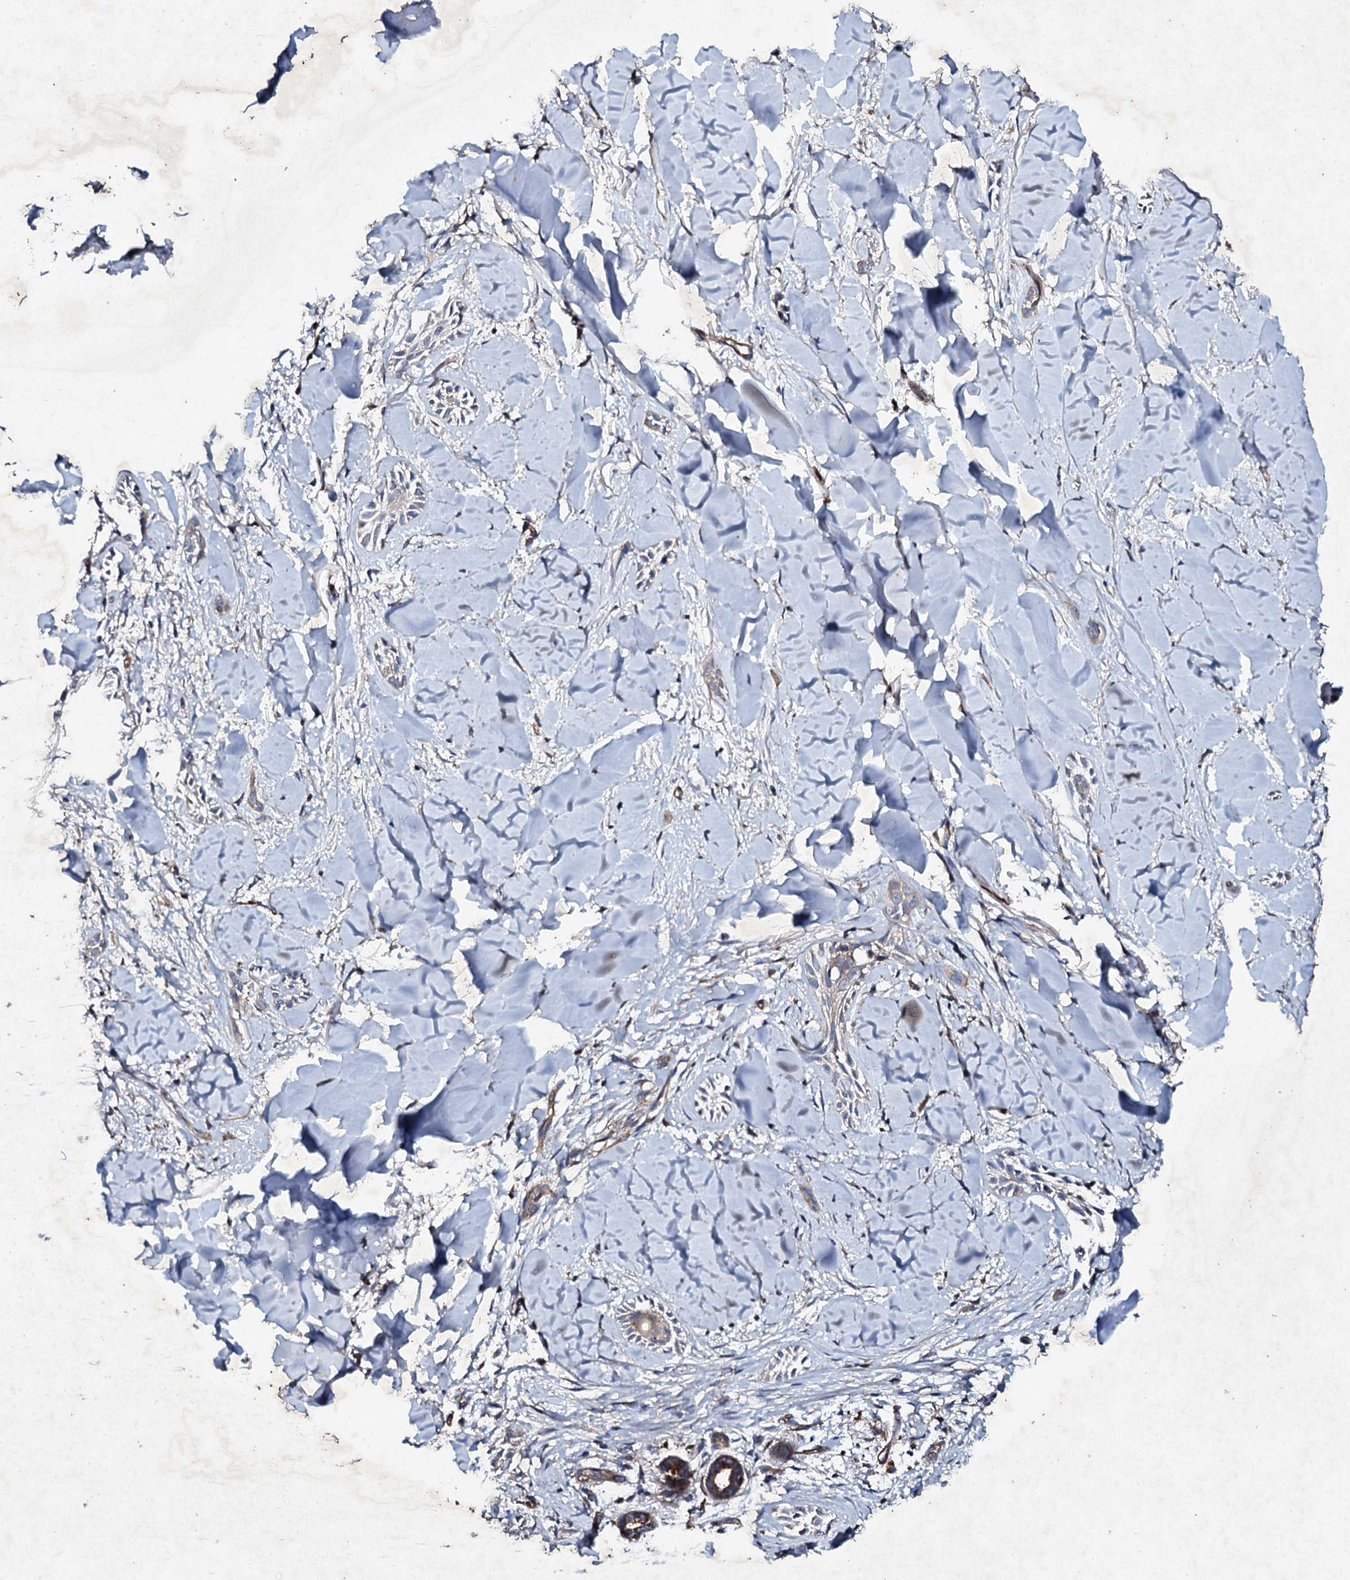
{"staining": {"intensity": "moderate", "quantity": "<25%", "location": "cytoplasmic/membranous"}, "tissue": "skin cancer", "cell_type": "Tumor cells", "image_type": "cancer", "snomed": [{"axis": "morphology", "description": "Basal cell carcinoma"}, {"axis": "topography", "description": "Skin"}], "caption": "Skin cancer stained with a protein marker displays moderate staining in tumor cells.", "gene": "MOCOS", "patient": {"sex": "female", "age": 59}}